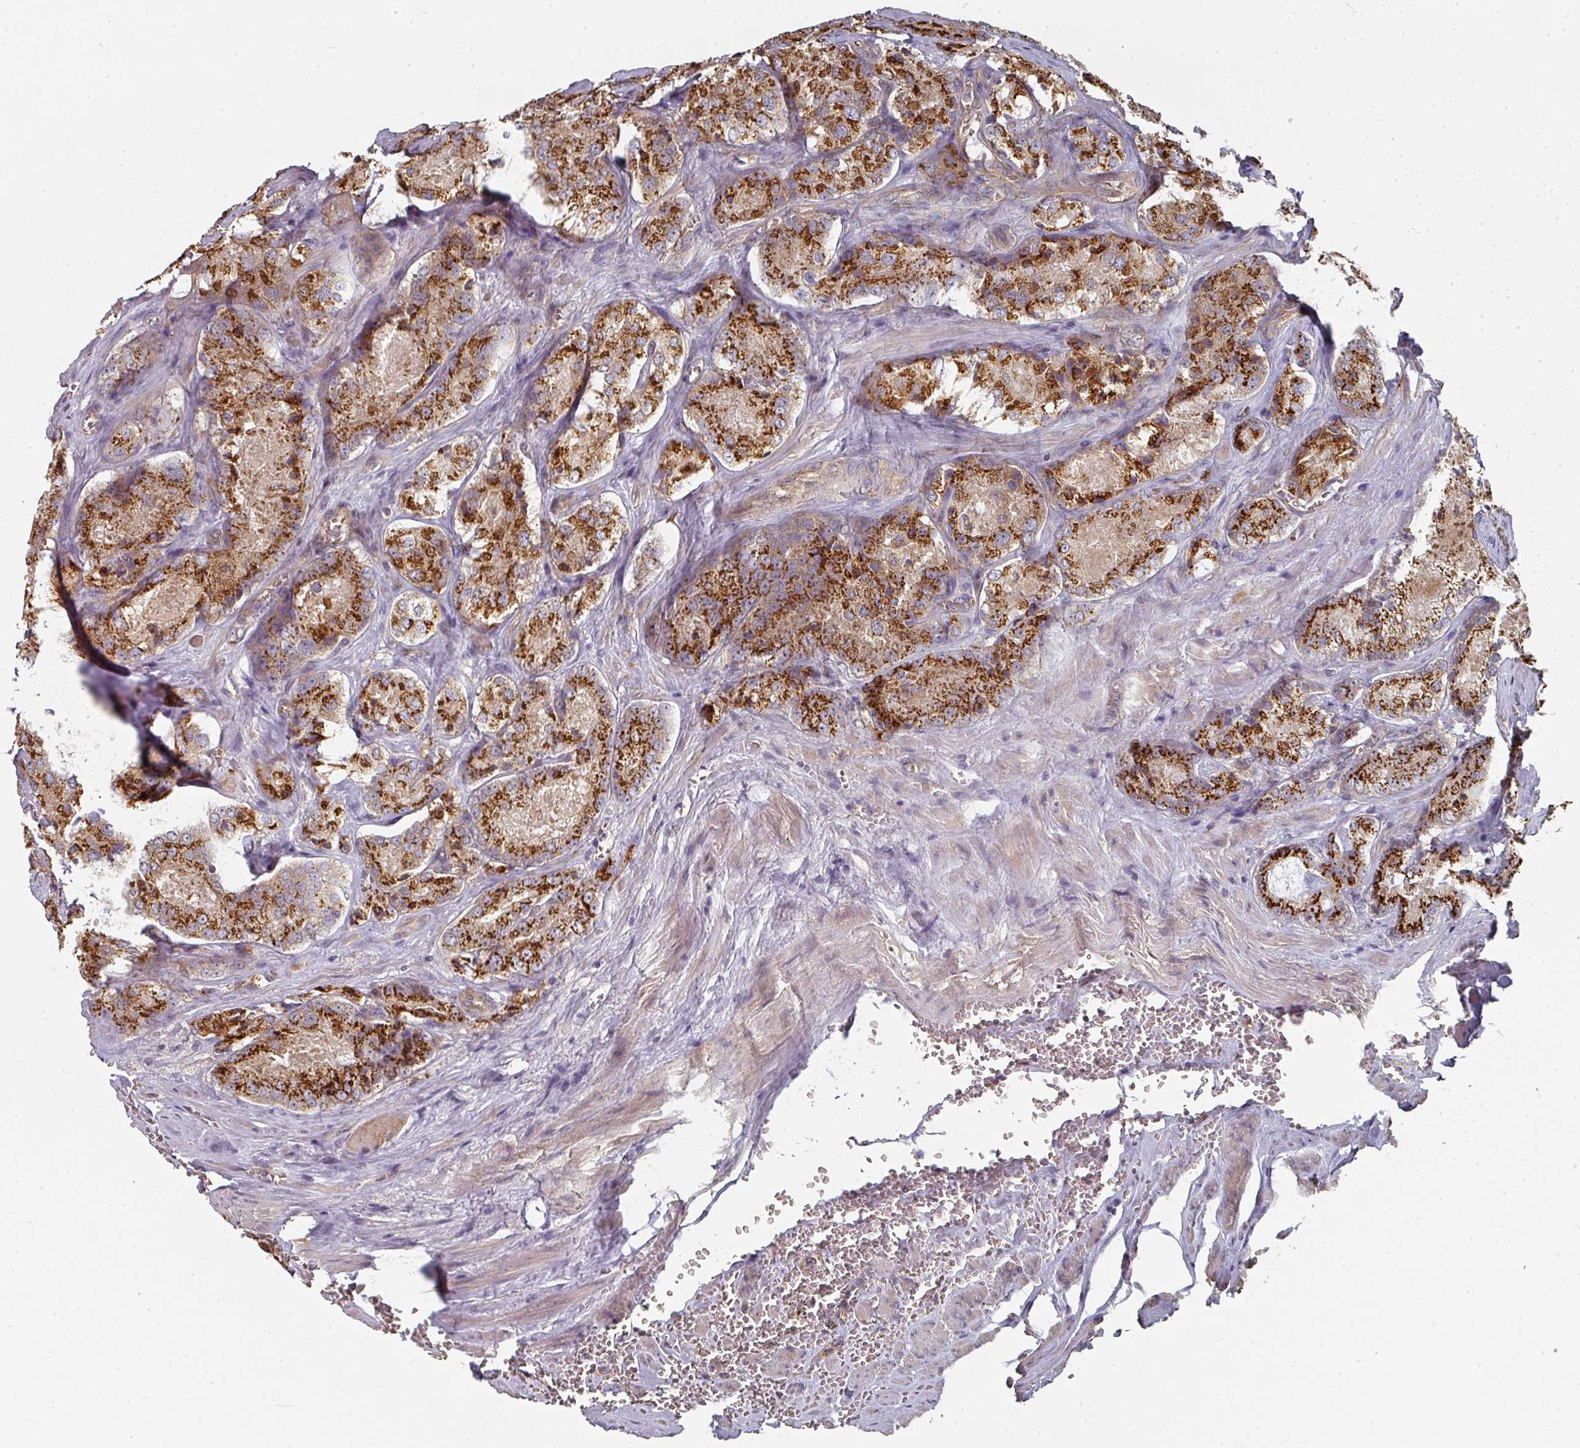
{"staining": {"intensity": "strong", "quantity": ">75%", "location": "cytoplasmic/membranous"}, "tissue": "prostate cancer", "cell_type": "Tumor cells", "image_type": "cancer", "snomed": [{"axis": "morphology", "description": "Adenocarcinoma, Low grade"}, {"axis": "topography", "description": "Prostate"}], "caption": "IHC photomicrograph of neoplastic tissue: human adenocarcinoma (low-grade) (prostate) stained using IHC demonstrates high levels of strong protein expression localized specifically in the cytoplasmic/membranous of tumor cells, appearing as a cytoplasmic/membranous brown color.", "gene": "EDEM2", "patient": {"sex": "male", "age": 68}}